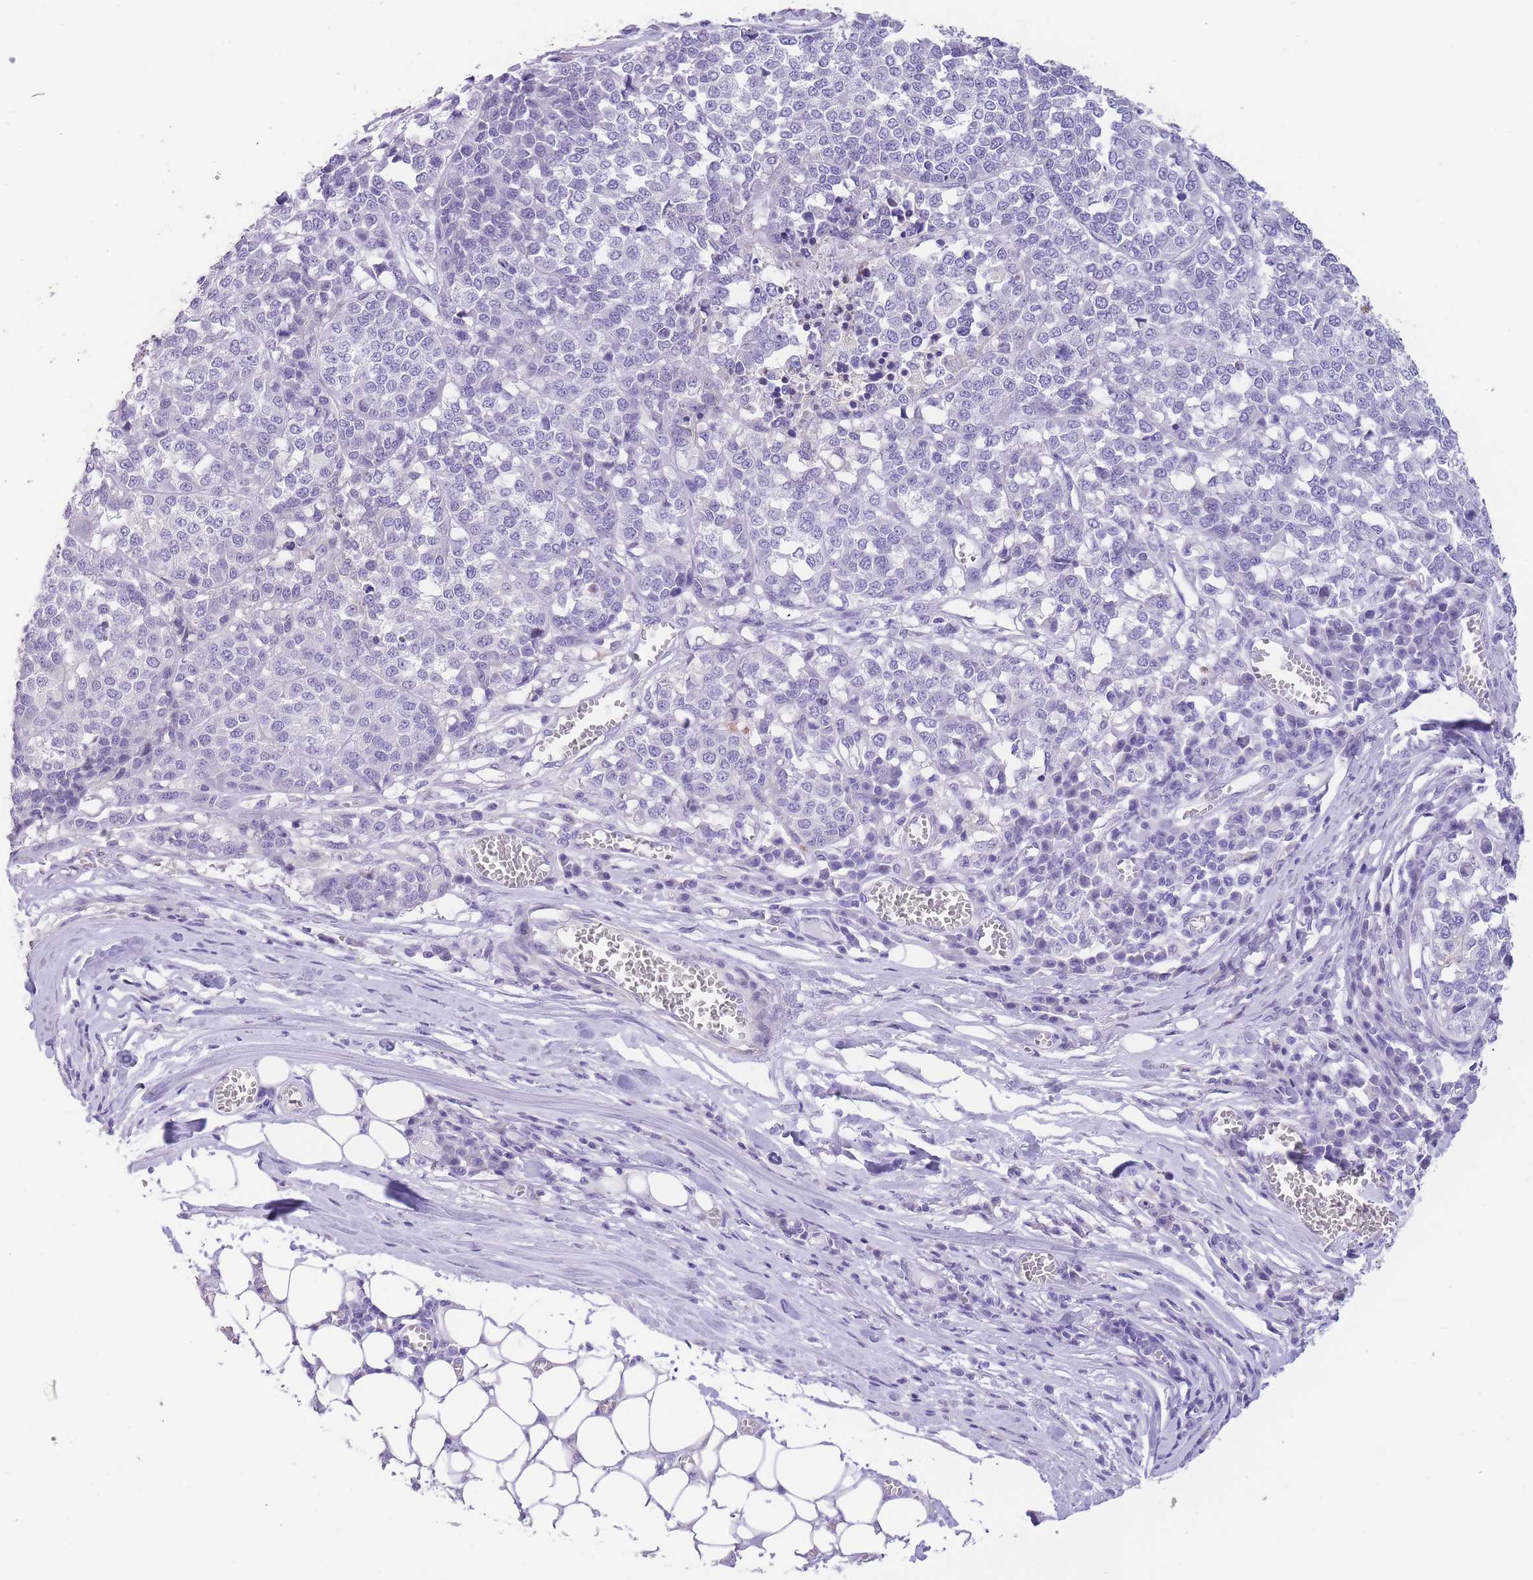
{"staining": {"intensity": "negative", "quantity": "none", "location": "none"}, "tissue": "melanoma", "cell_type": "Tumor cells", "image_type": "cancer", "snomed": [{"axis": "morphology", "description": "Malignant melanoma, Metastatic site"}, {"axis": "topography", "description": "Lymph node"}], "caption": "This is an immunohistochemistry histopathology image of human melanoma. There is no positivity in tumor cells.", "gene": "RAI2", "patient": {"sex": "male", "age": 44}}